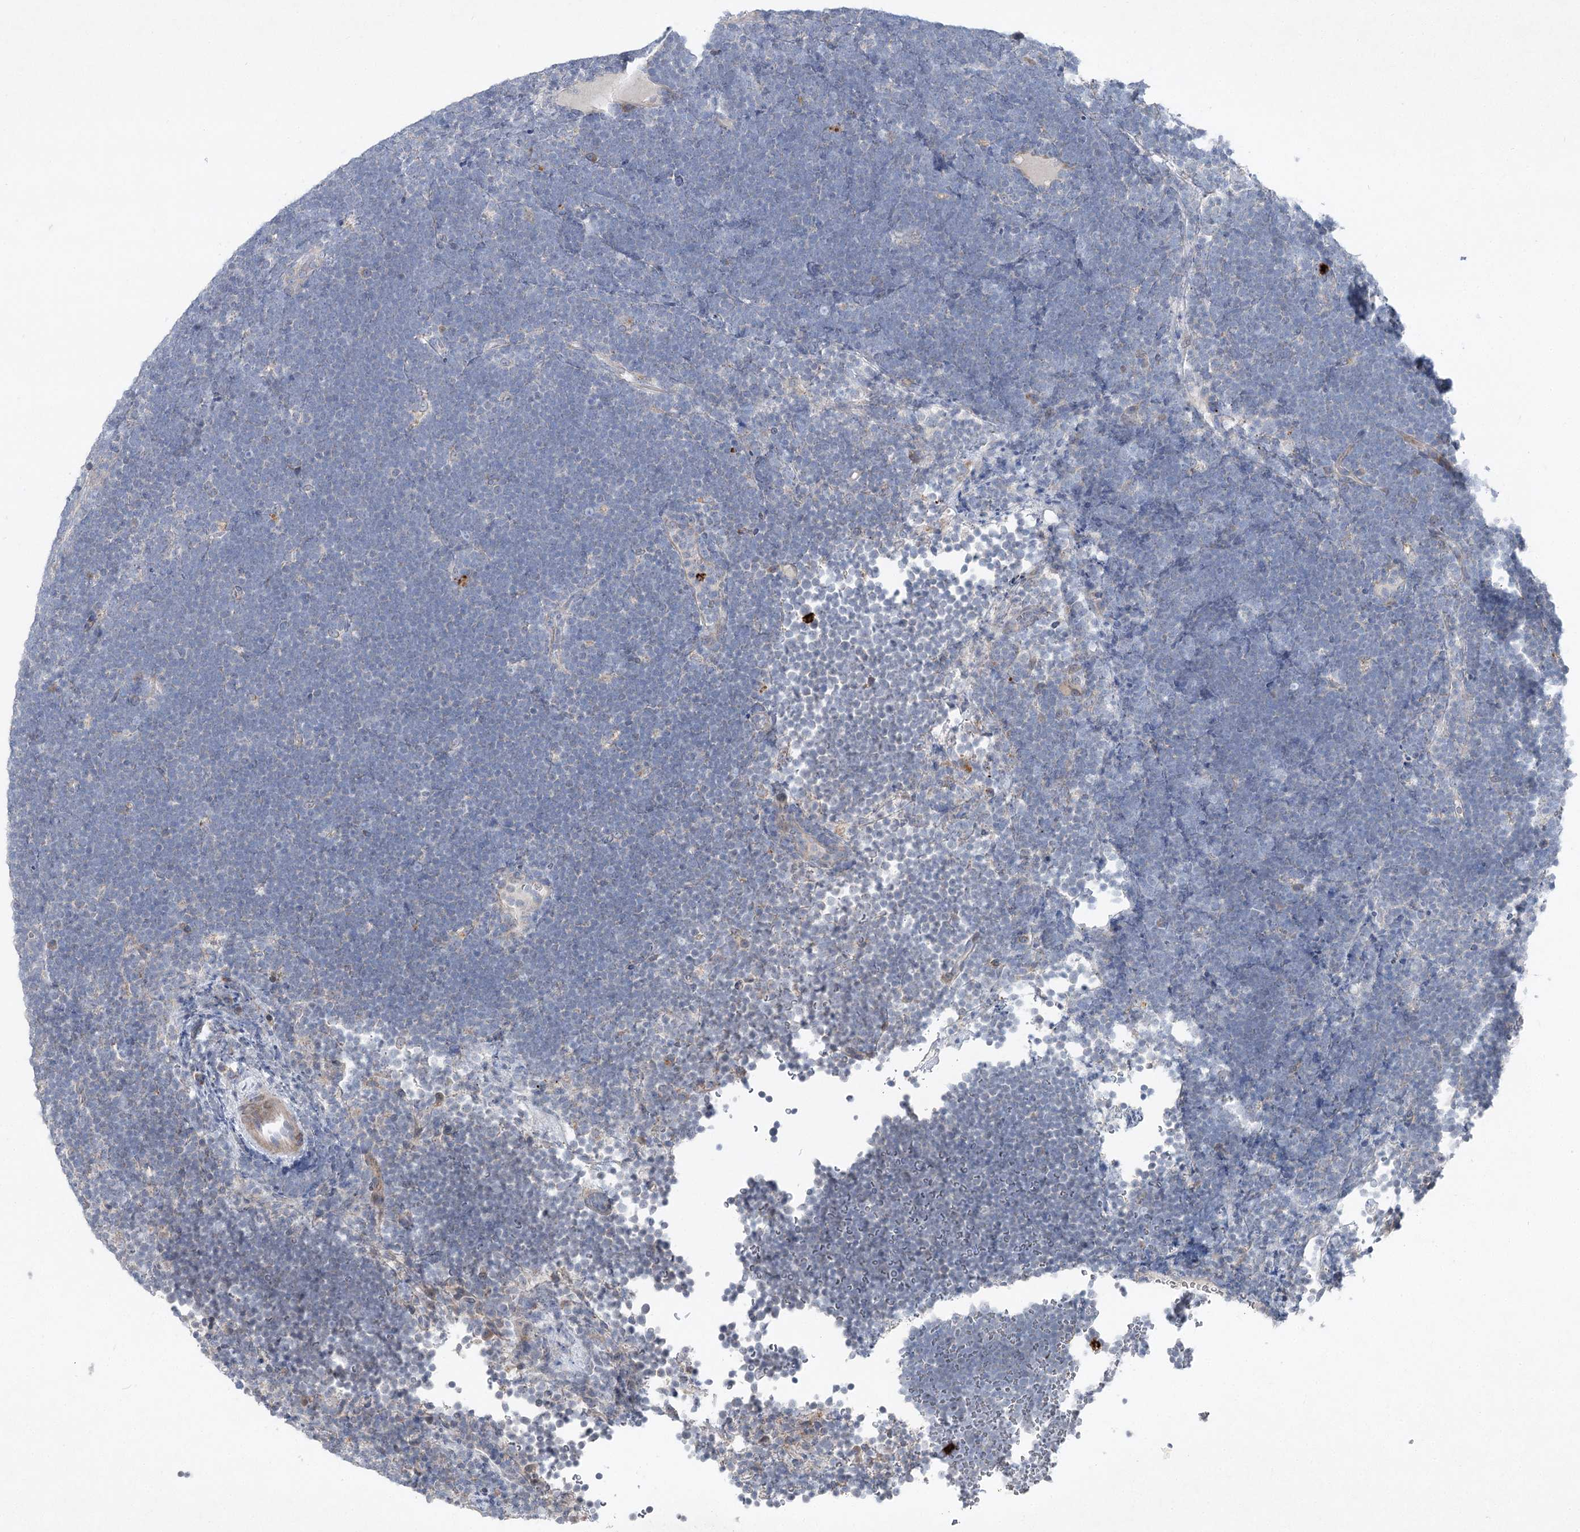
{"staining": {"intensity": "negative", "quantity": "none", "location": "none"}, "tissue": "lymphoma", "cell_type": "Tumor cells", "image_type": "cancer", "snomed": [{"axis": "morphology", "description": "Malignant lymphoma, non-Hodgkin's type, High grade"}, {"axis": "topography", "description": "Lymph node"}], "caption": "High power microscopy histopathology image of an IHC image of malignant lymphoma, non-Hodgkin's type (high-grade), revealing no significant staining in tumor cells. Nuclei are stained in blue.", "gene": "PLA2G12A", "patient": {"sex": "male", "age": 13}}